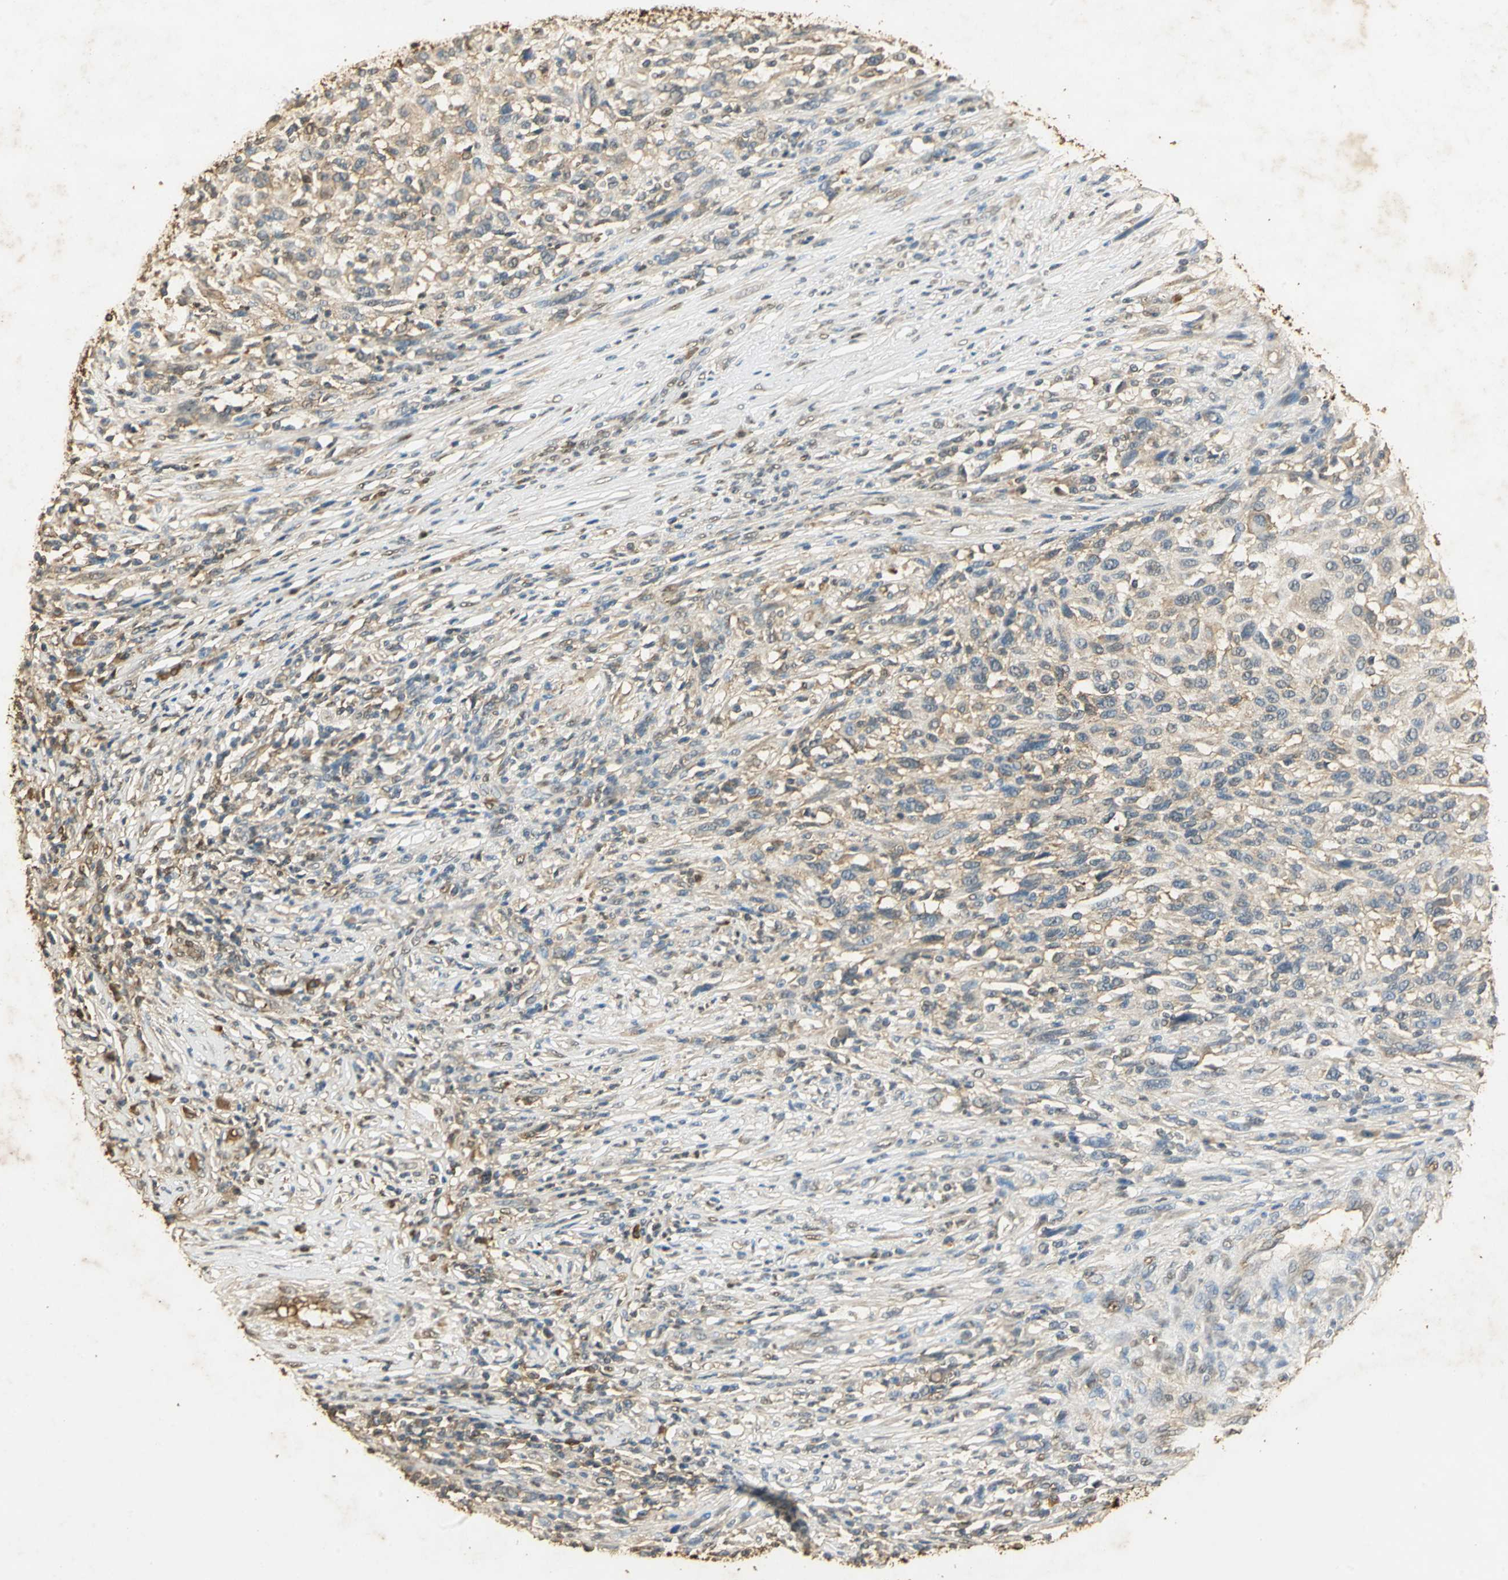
{"staining": {"intensity": "weak", "quantity": ">75%", "location": "cytoplasmic/membranous"}, "tissue": "melanoma", "cell_type": "Tumor cells", "image_type": "cancer", "snomed": [{"axis": "morphology", "description": "Malignant melanoma, Metastatic site"}, {"axis": "topography", "description": "Lymph node"}], "caption": "Immunohistochemical staining of human malignant melanoma (metastatic site) demonstrates weak cytoplasmic/membranous protein expression in approximately >75% of tumor cells.", "gene": "GAPDH", "patient": {"sex": "male", "age": 61}}